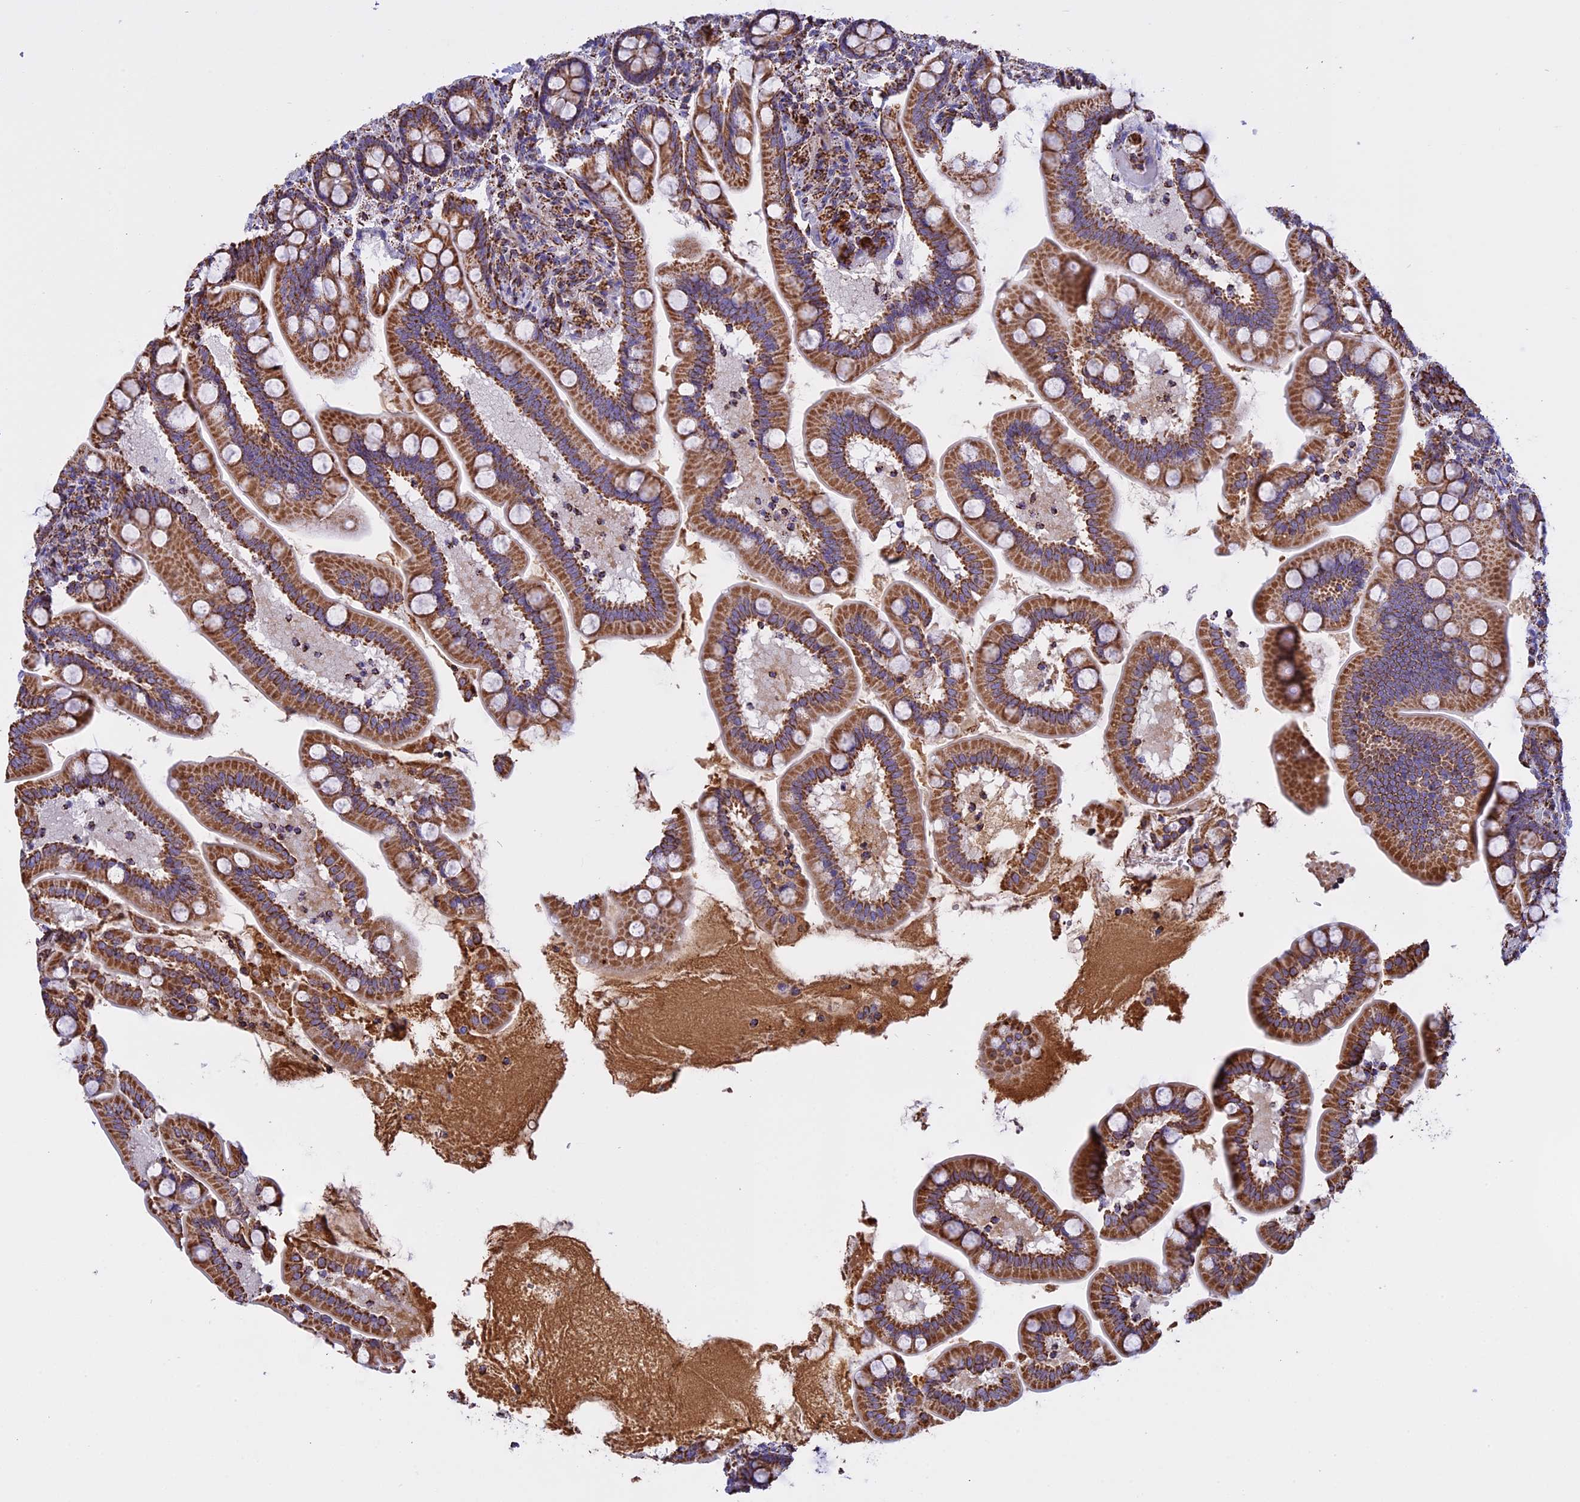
{"staining": {"intensity": "moderate", "quantity": ">75%", "location": "cytoplasmic/membranous"}, "tissue": "small intestine", "cell_type": "Glandular cells", "image_type": "normal", "snomed": [{"axis": "morphology", "description": "Normal tissue, NOS"}, {"axis": "topography", "description": "Small intestine"}], "caption": "Normal small intestine reveals moderate cytoplasmic/membranous positivity in approximately >75% of glandular cells, visualized by immunohistochemistry.", "gene": "KCNG1", "patient": {"sex": "female", "age": 64}}